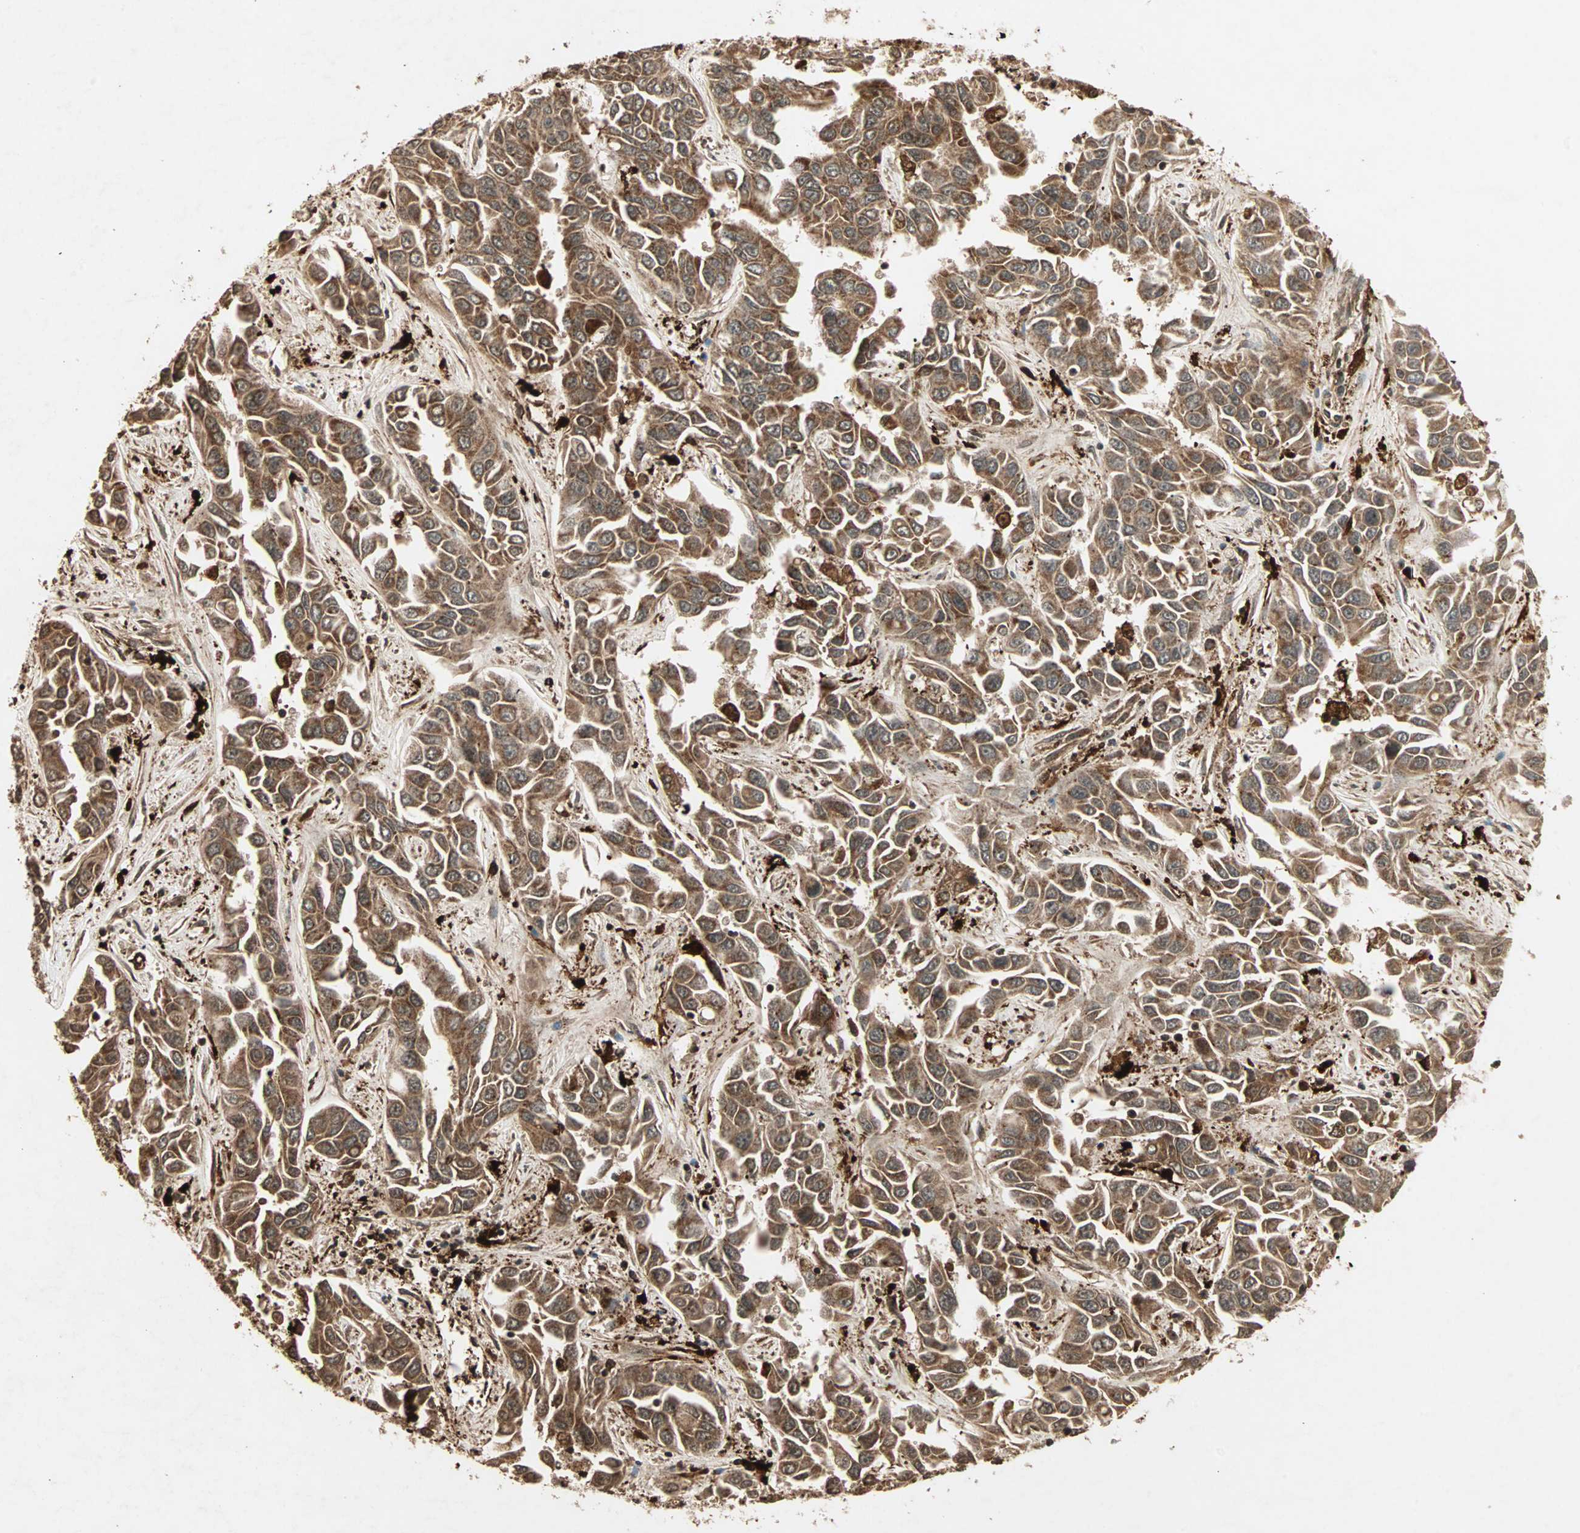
{"staining": {"intensity": "strong", "quantity": ">75%", "location": "cytoplasmic/membranous"}, "tissue": "liver cancer", "cell_type": "Tumor cells", "image_type": "cancer", "snomed": [{"axis": "morphology", "description": "Cholangiocarcinoma"}, {"axis": "topography", "description": "Liver"}], "caption": "Cholangiocarcinoma (liver) stained for a protein reveals strong cytoplasmic/membranous positivity in tumor cells. Immunohistochemistry (ihc) stains the protein in brown and the nuclei are stained blue.", "gene": "RFFL", "patient": {"sex": "female", "age": 52}}